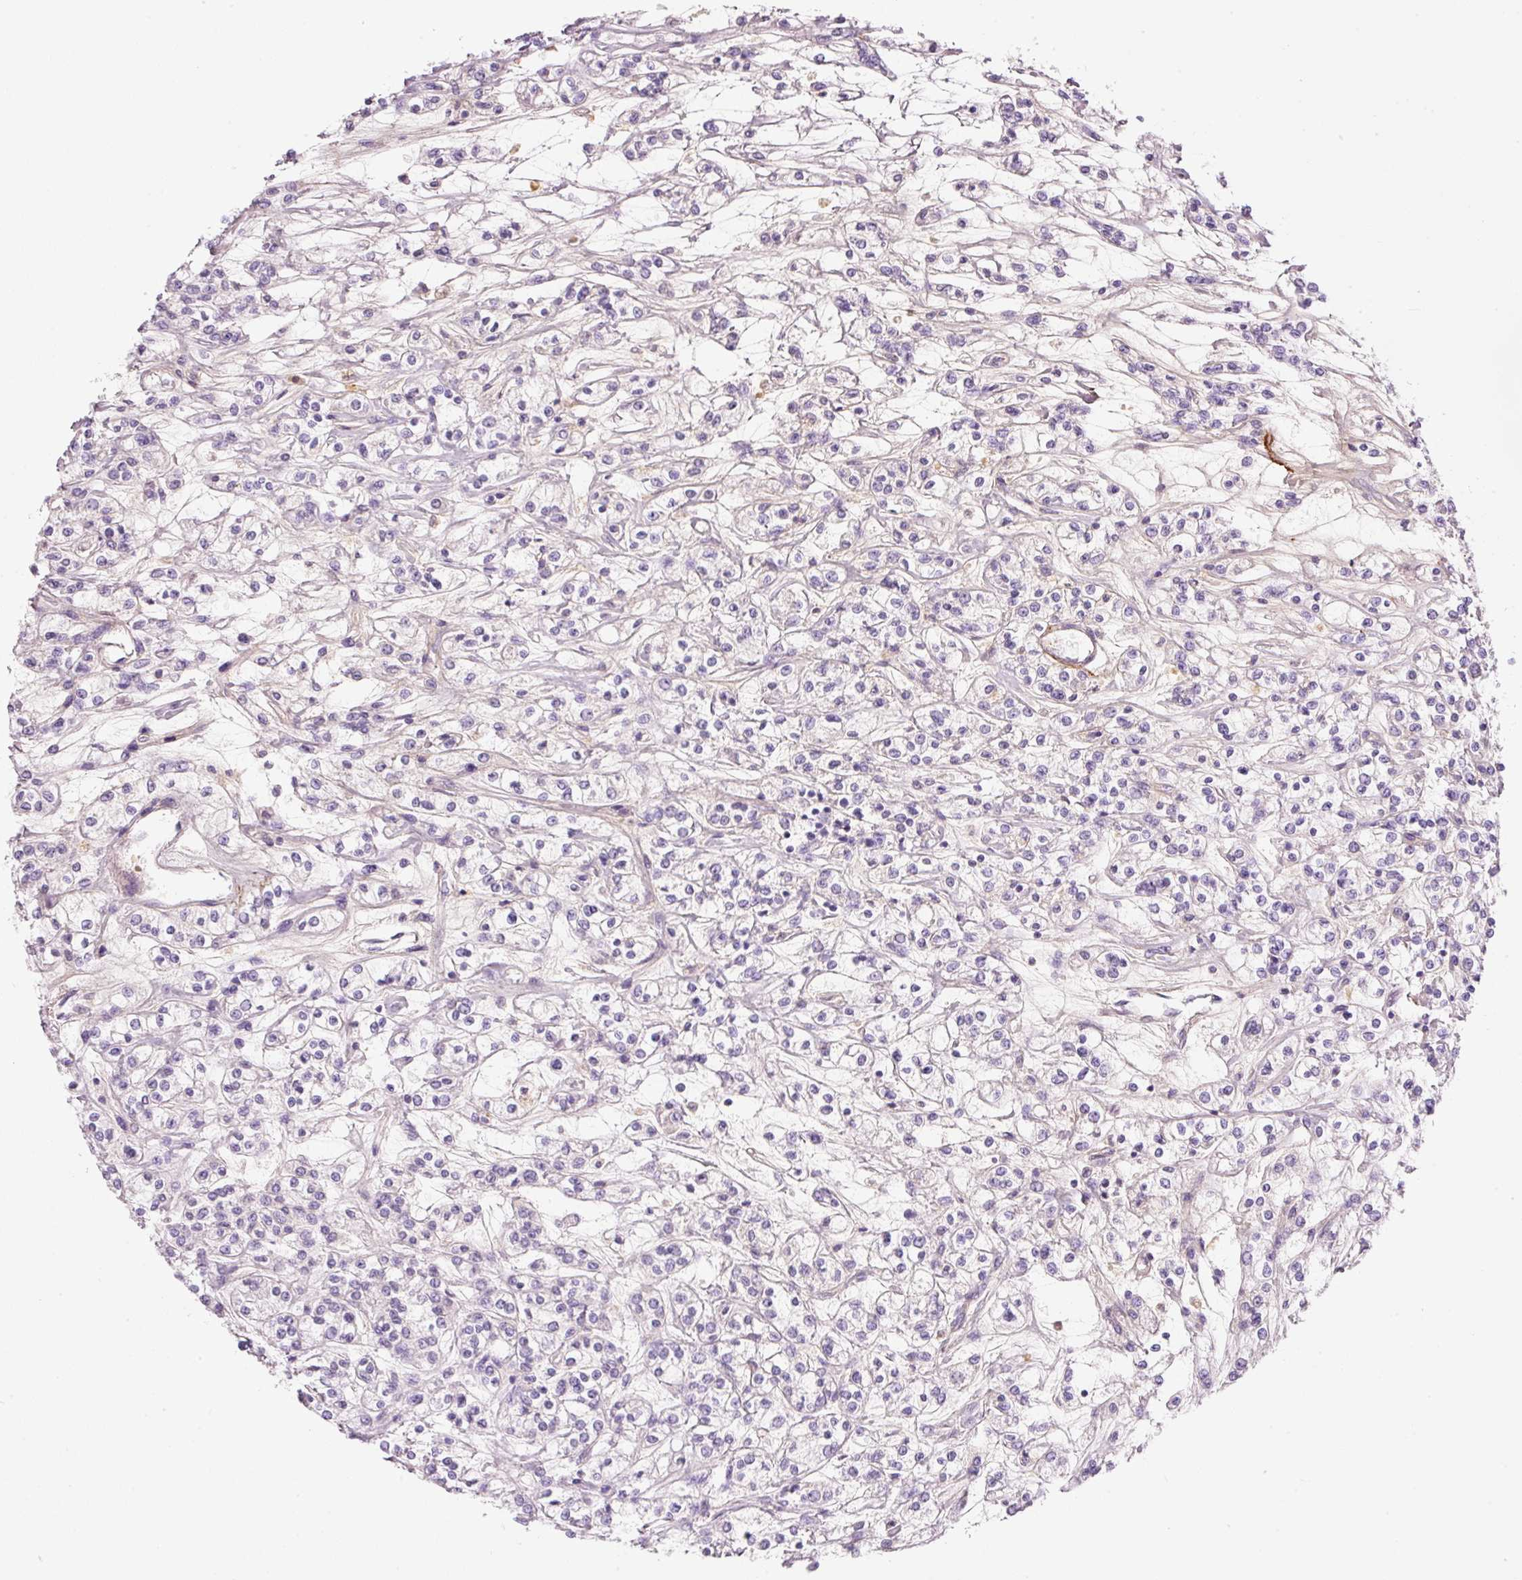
{"staining": {"intensity": "negative", "quantity": "none", "location": "none"}, "tissue": "renal cancer", "cell_type": "Tumor cells", "image_type": "cancer", "snomed": [{"axis": "morphology", "description": "Adenocarcinoma, NOS"}, {"axis": "topography", "description": "Kidney"}], "caption": "Immunohistochemistry (IHC) histopathology image of human renal adenocarcinoma stained for a protein (brown), which reveals no staining in tumor cells.", "gene": "MFAP4", "patient": {"sex": "female", "age": 59}}